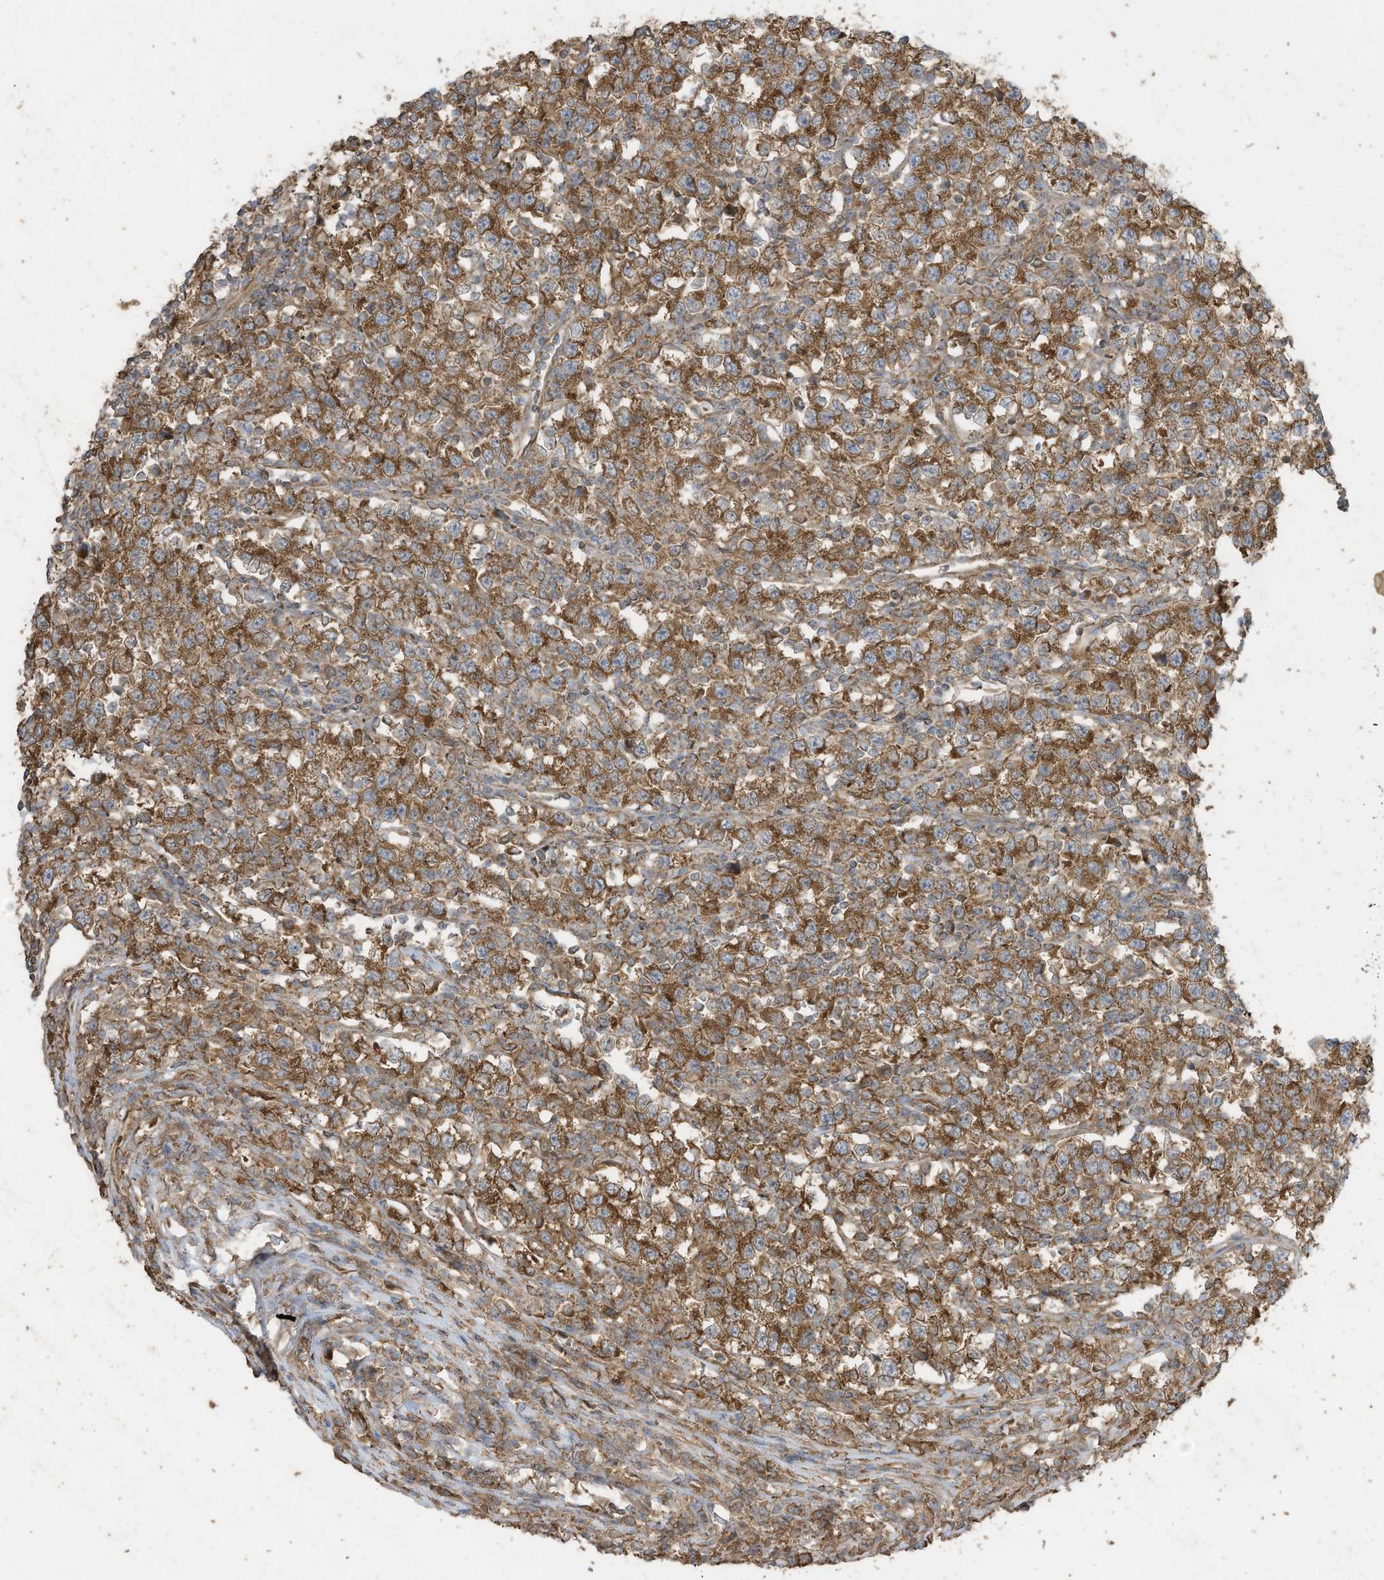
{"staining": {"intensity": "moderate", "quantity": ">75%", "location": "cytoplasmic/membranous"}, "tissue": "testis cancer", "cell_type": "Tumor cells", "image_type": "cancer", "snomed": [{"axis": "morphology", "description": "Normal tissue, NOS"}, {"axis": "morphology", "description": "Seminoma, NOS"}, {"axis": "topography", "description": "Testis"}], "caption": "Testis seminoma stained with a protein marker shows moderate staining in tumor cells.", "gene": "CGAS", "patient": {"sex": "male", "age": 43}}